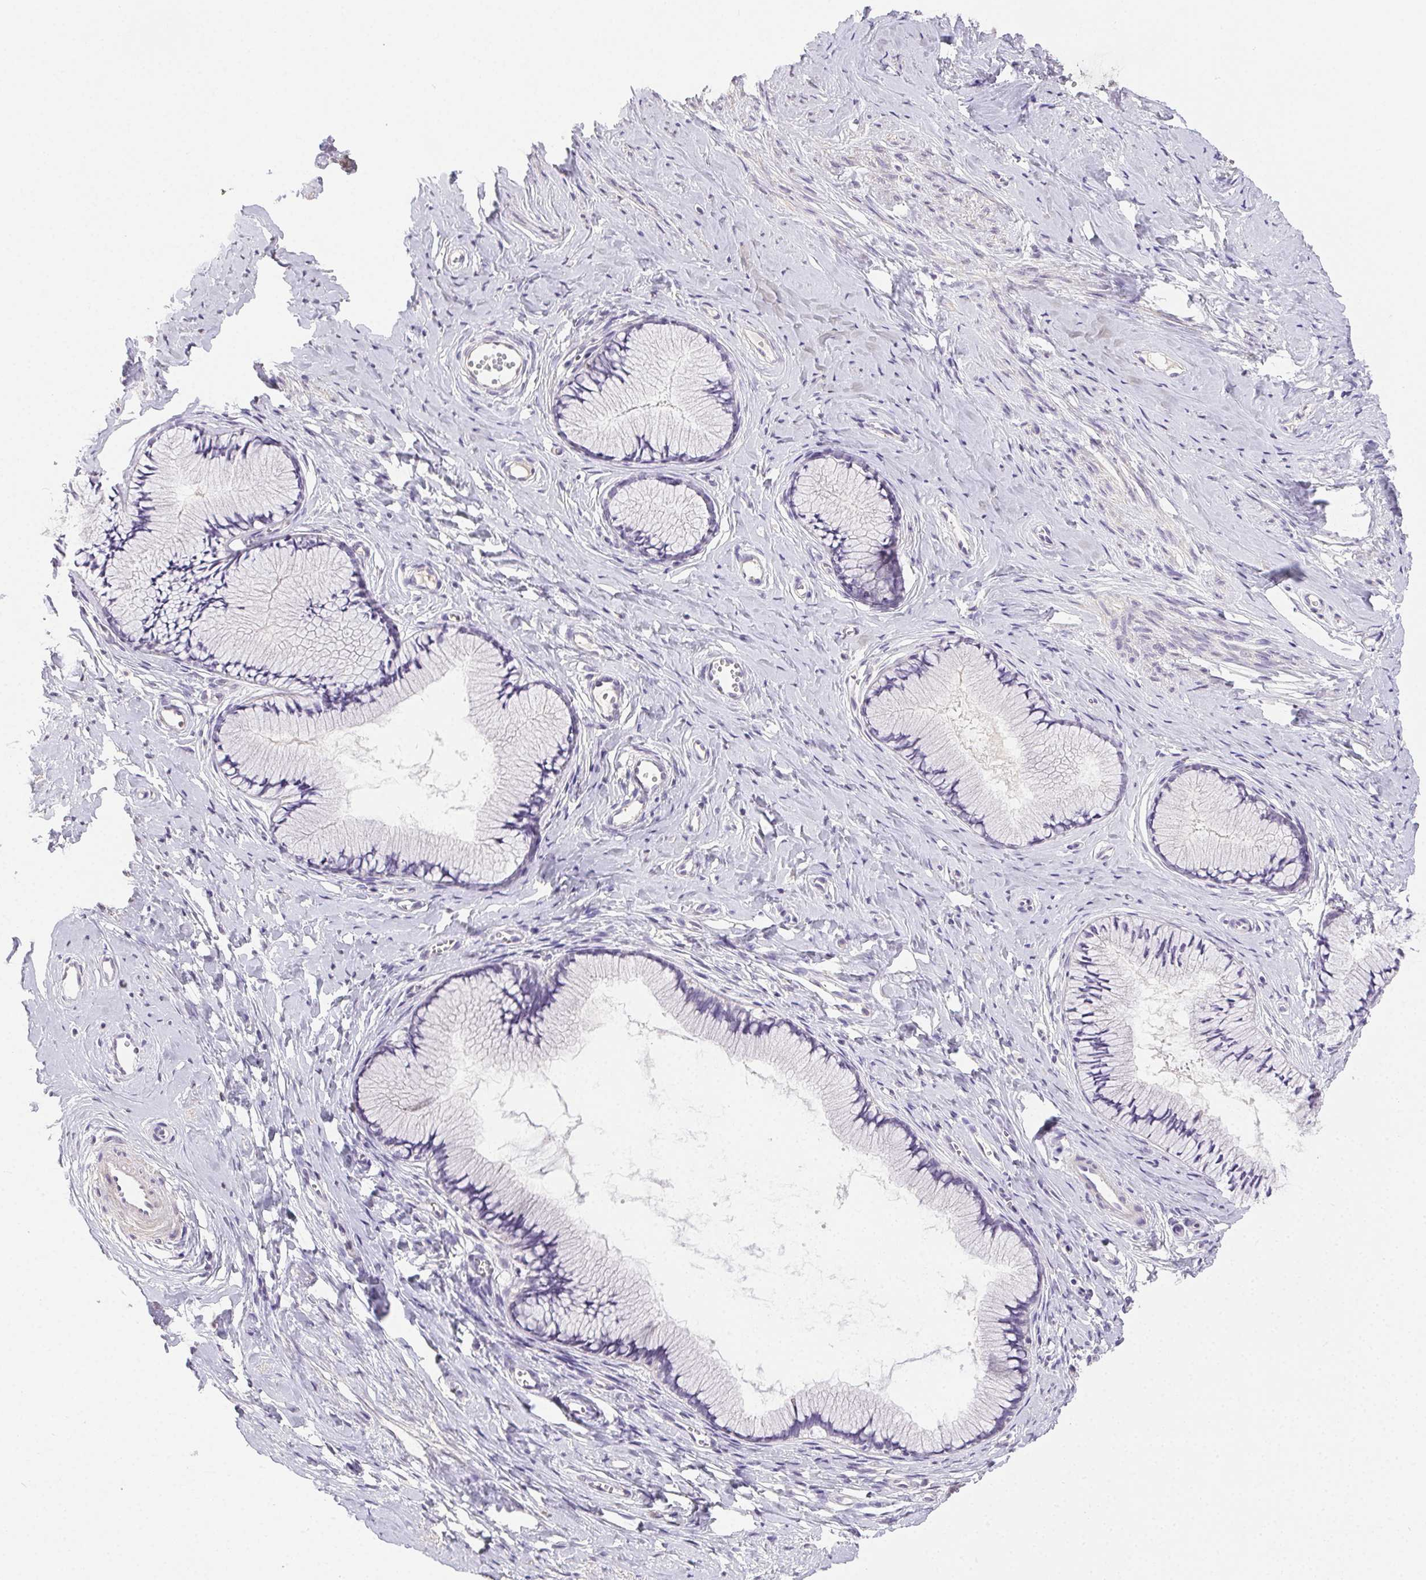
{"staining": {"intensity": "negative", "quantity": "none", "location": "none"}, "tissue": "cervix", "cell_type": "Glandular cells", "image_type": "normal", "snomed": [{"axis": "morphology", "description": "Normal tissue, NOS"}, {"axis": "topography", "description": "Cervix"}], "caption": "The micrograph displays no significant positivity in glandular cells of cervix.", "gene": "SYCE2", "patient": {"sex": "female", "age": 40}}